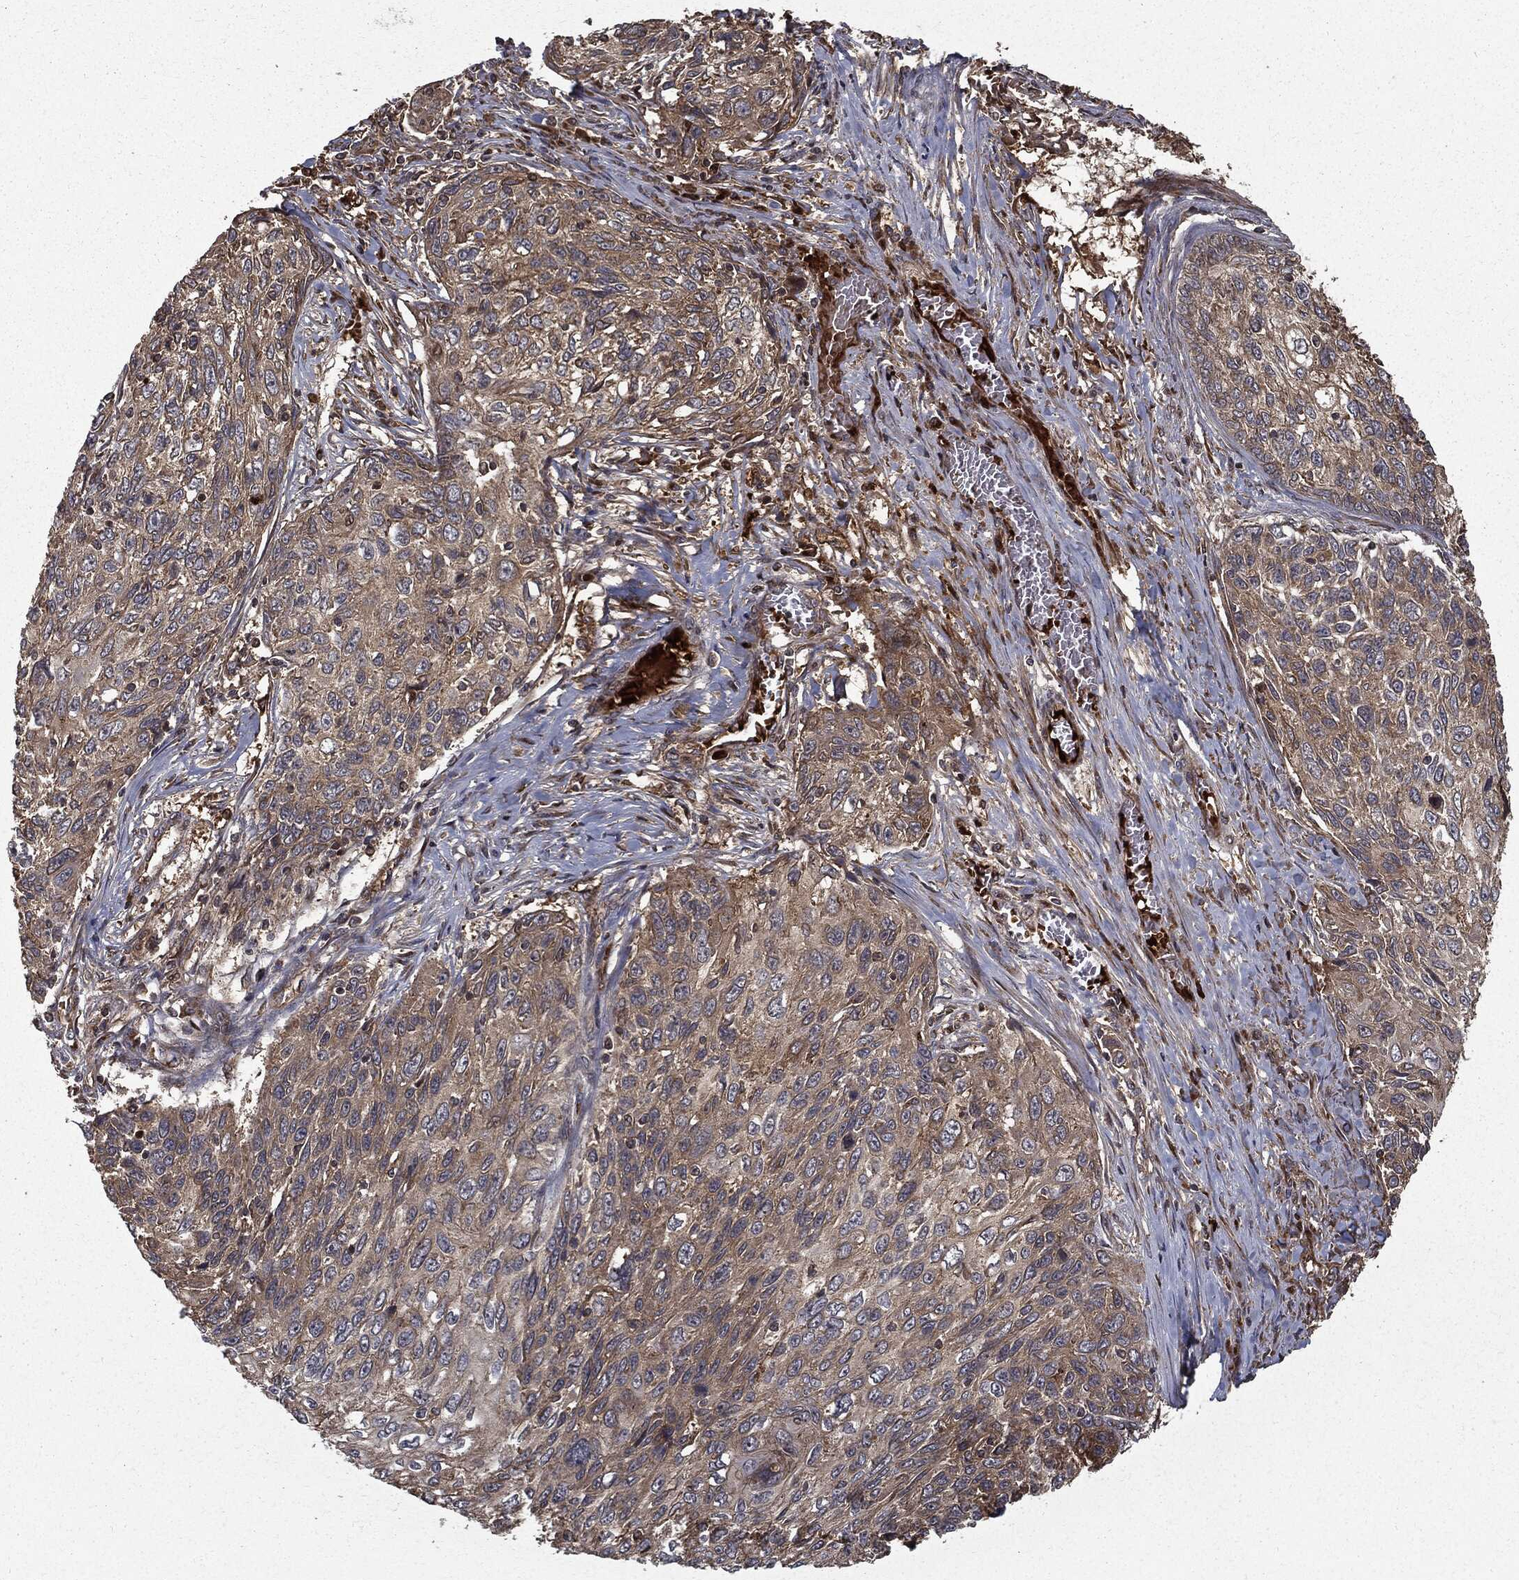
{"staining": {"intensity": "weak", "quantity": "25%-75%", "location": "cytoplasmic/membranous"}, "tissue": "skin cancer", "cell_type": "Tumor cells", "image_type": "cancer", "snomed": [{"axis": "morphology", "description": "Squamous cell carcinoma, NOS"}, {"axis": "topography", "description": "Skin"}], "caption": "Protein expression analysis of human skin cancer (squamous cell carcinoma) reveals weak cytoplasmic/membranous positivity in about 25%-75% of tumor cells.", "gene": "HTT", "patient": {"sex": "male", "age": 92}}